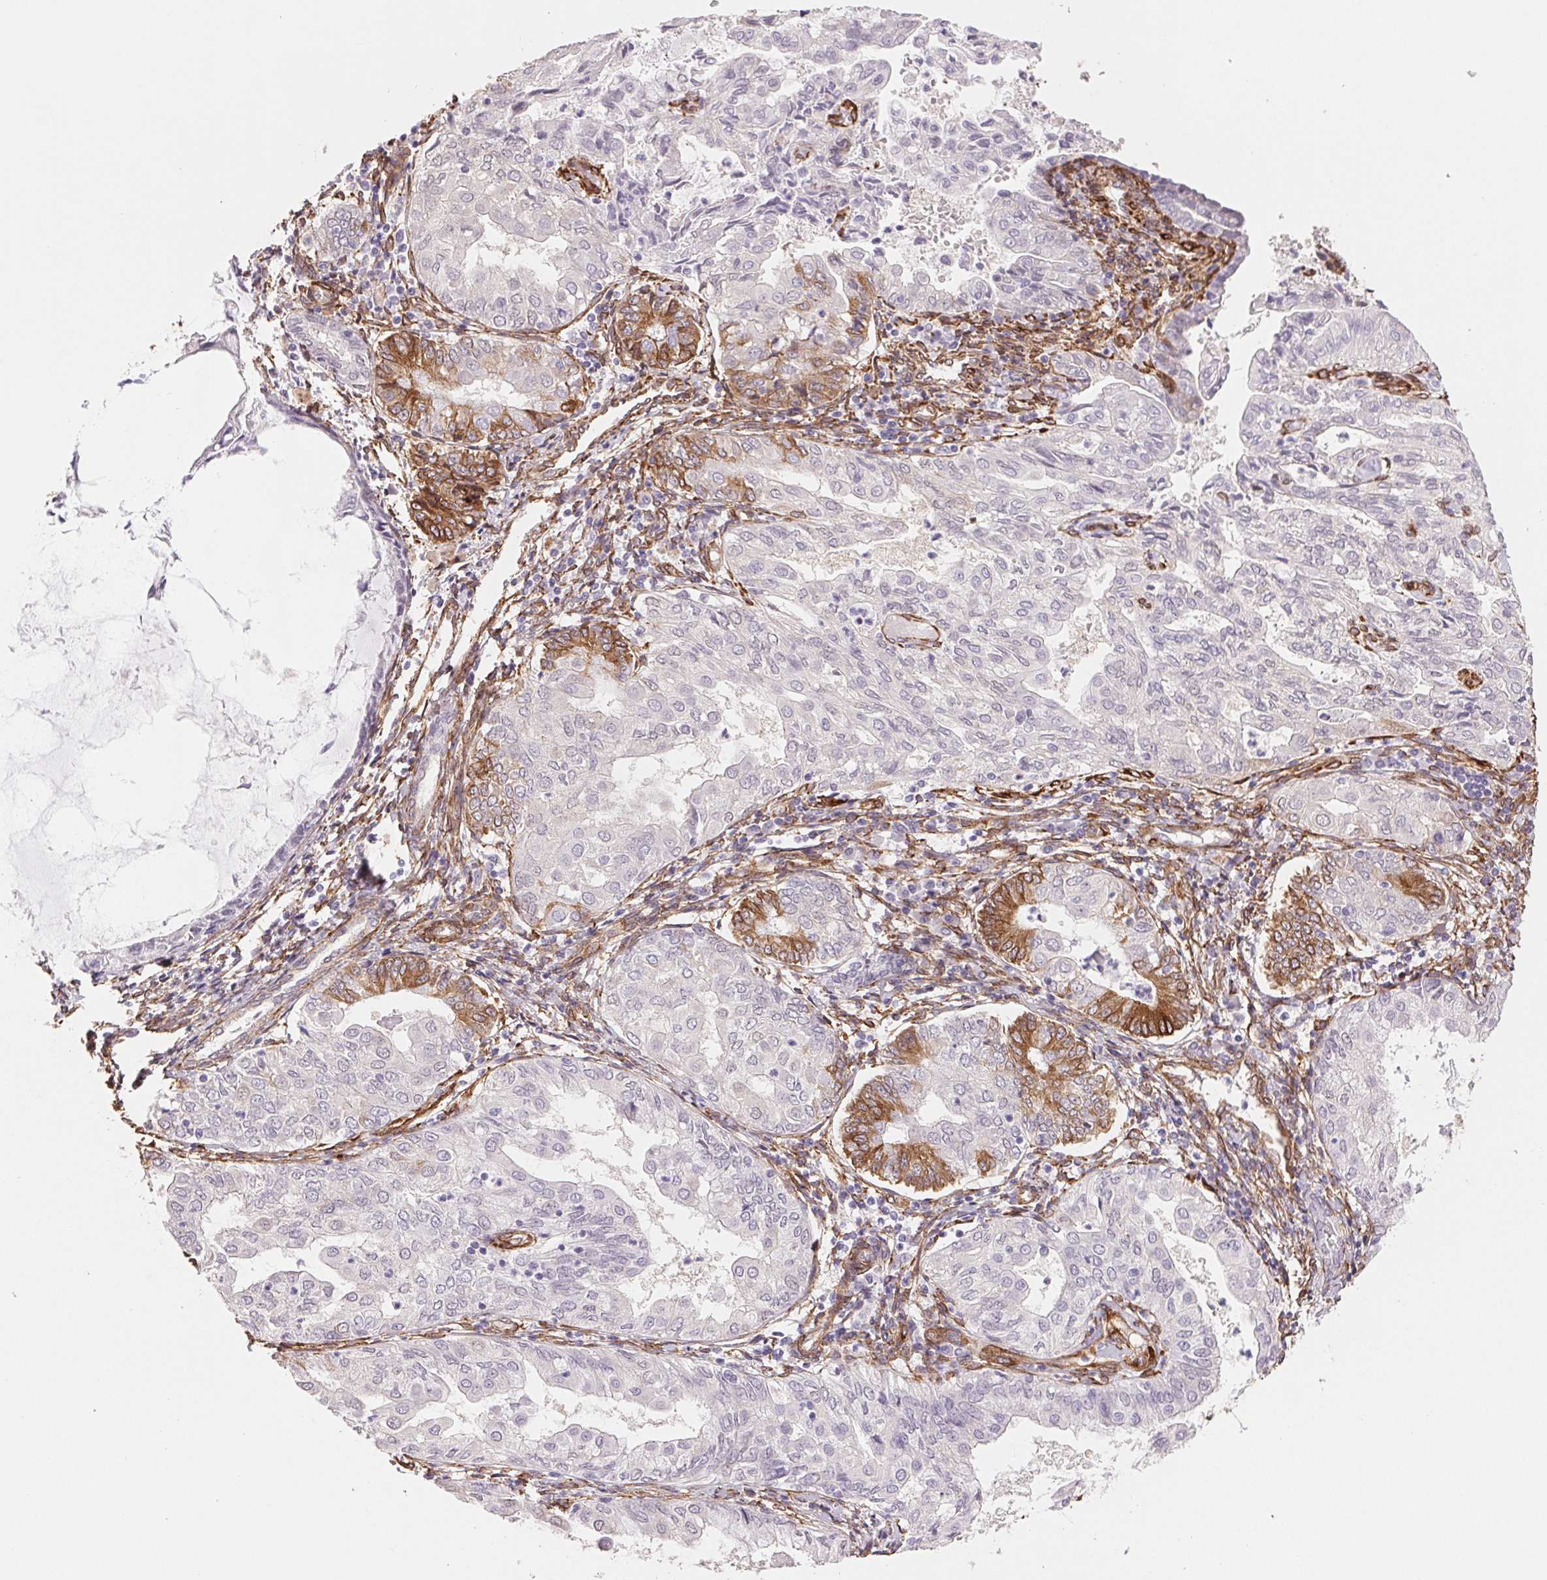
{"staining": {"intensity": "moderate", "quantity": "<25%", "location": "cytoplasmic/membranous"}, "tissue": "endometrial cancer", "cell_type": "Tumor cells", "image_type": "cancer", "snomed": [{"axis": "morphology", "description": "Adenocarcinoma, NOS"}, {"axis": "topography", "description": "Endometrium"}], "caption": "IHC (DAB (3,3'-diaminobenzidine)) staining of human endometrial cancer (adenocarcinoma) exhibits moderate cytoplasmic/membranous protein staining in about <25% of tumor cells. The staining is performed using DAB (3,3'-diaminobenzidine) brown chromogen to label protein expression. The nuclei are counter-stained blue using hematoxylin.", "gene": "FKBP10", "patient": {"sex": "female", "age": 68}}